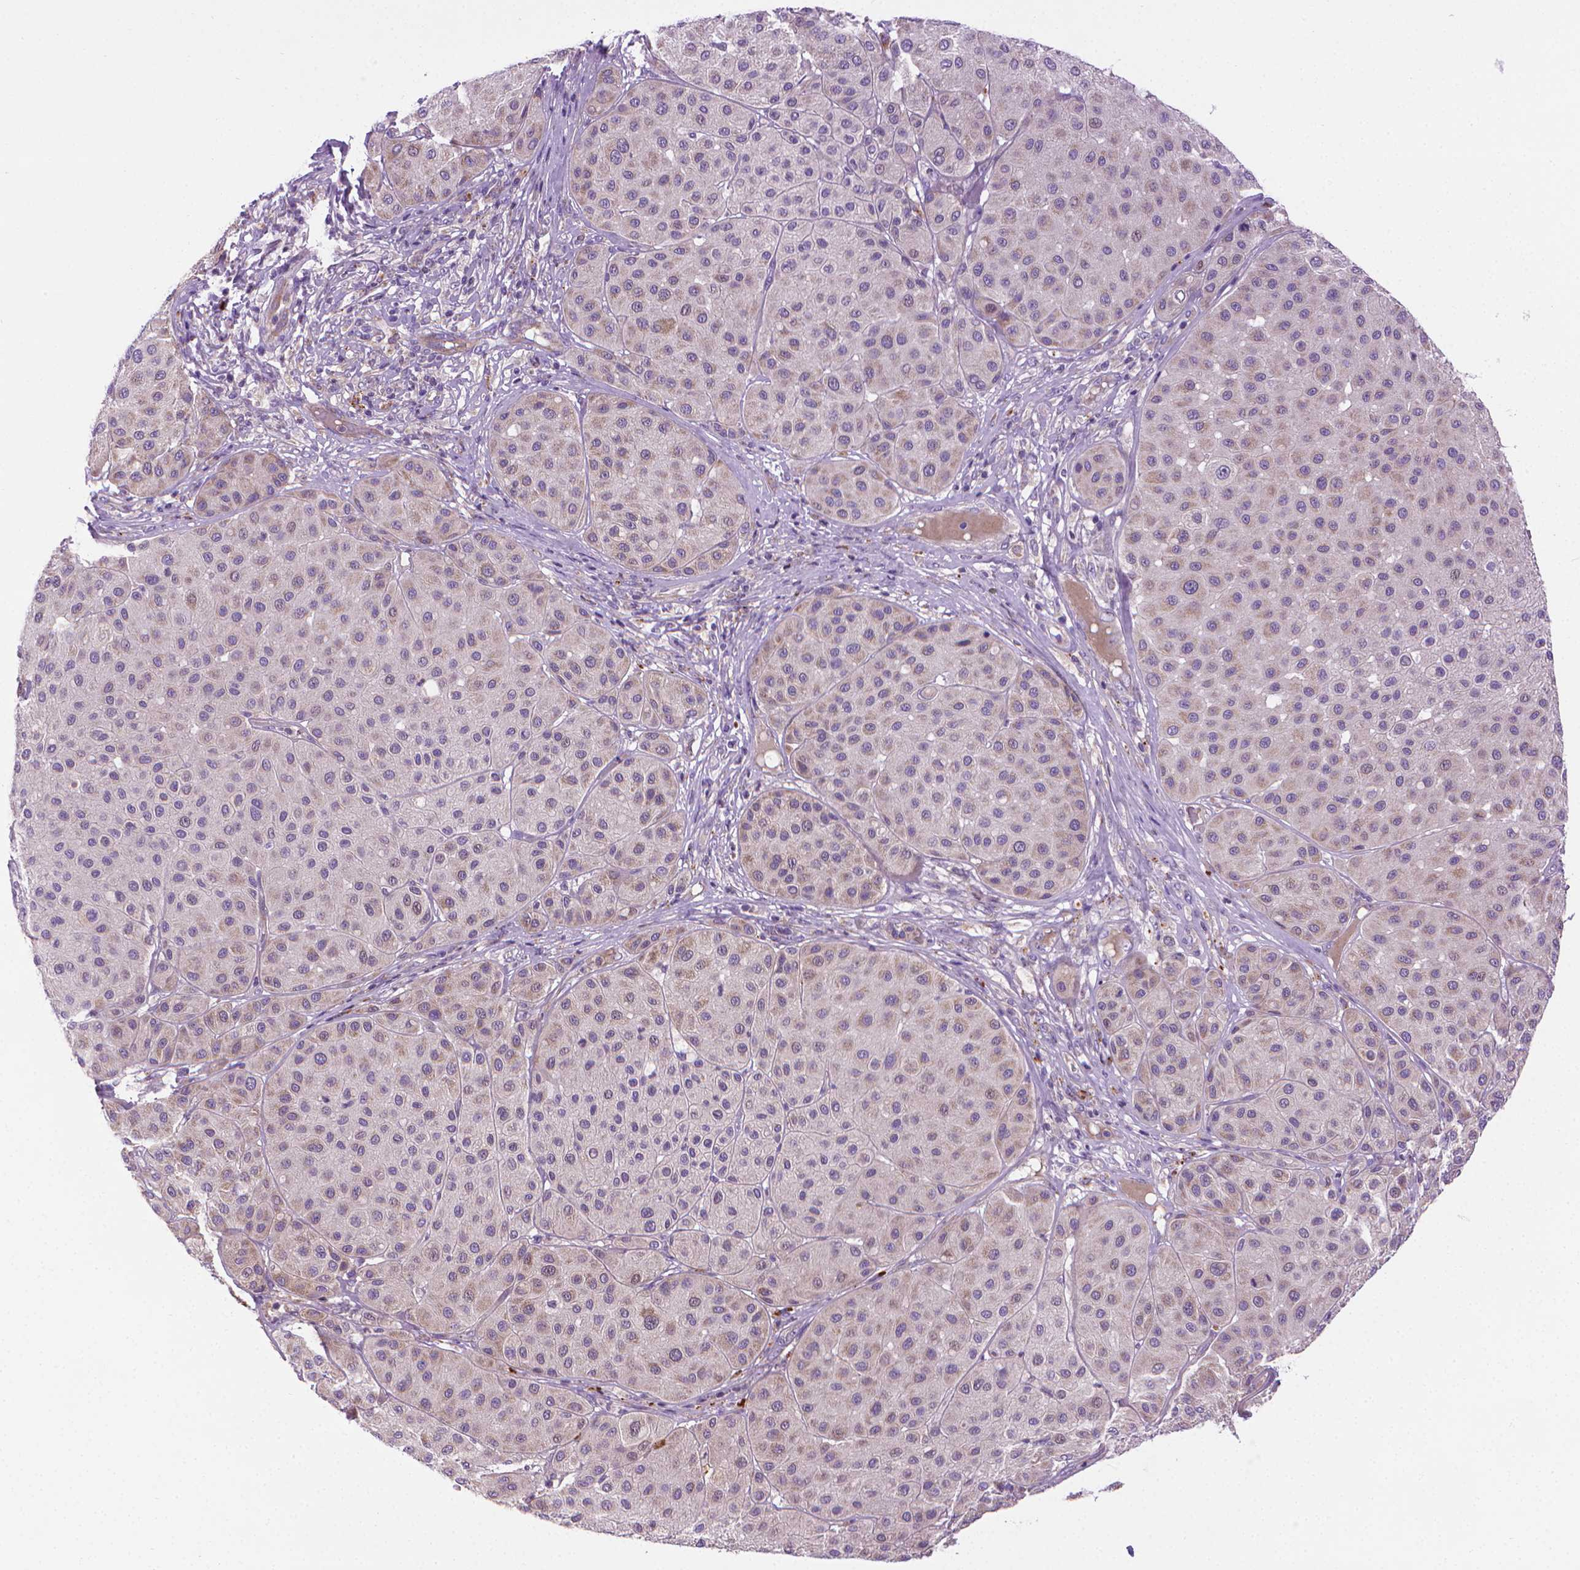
{"staining": {"intensity": "negative", "quantity": "none", "location": "none"}, "tissue": "melanoma", "cell_type": "Tumor cells", "image_type": "cancer", "snomed": [{"axis": "morphology", "description": "Malignant melanoma, Metastatic site"}, {"axis": "topography", "description": "Smooth muscle"}], "caption": "Immunohistochemical staining of malignant melanoma (metastatic site) exhibits no significant expression in tumor cells. The staining was performed using DAB to visualize the protein expression in brown, while the nuclei were stained in blue with hematoxylin (Magnification: 20x).", "gene": "SLC51B", "patient": {"sex": "male", "age": 41}}